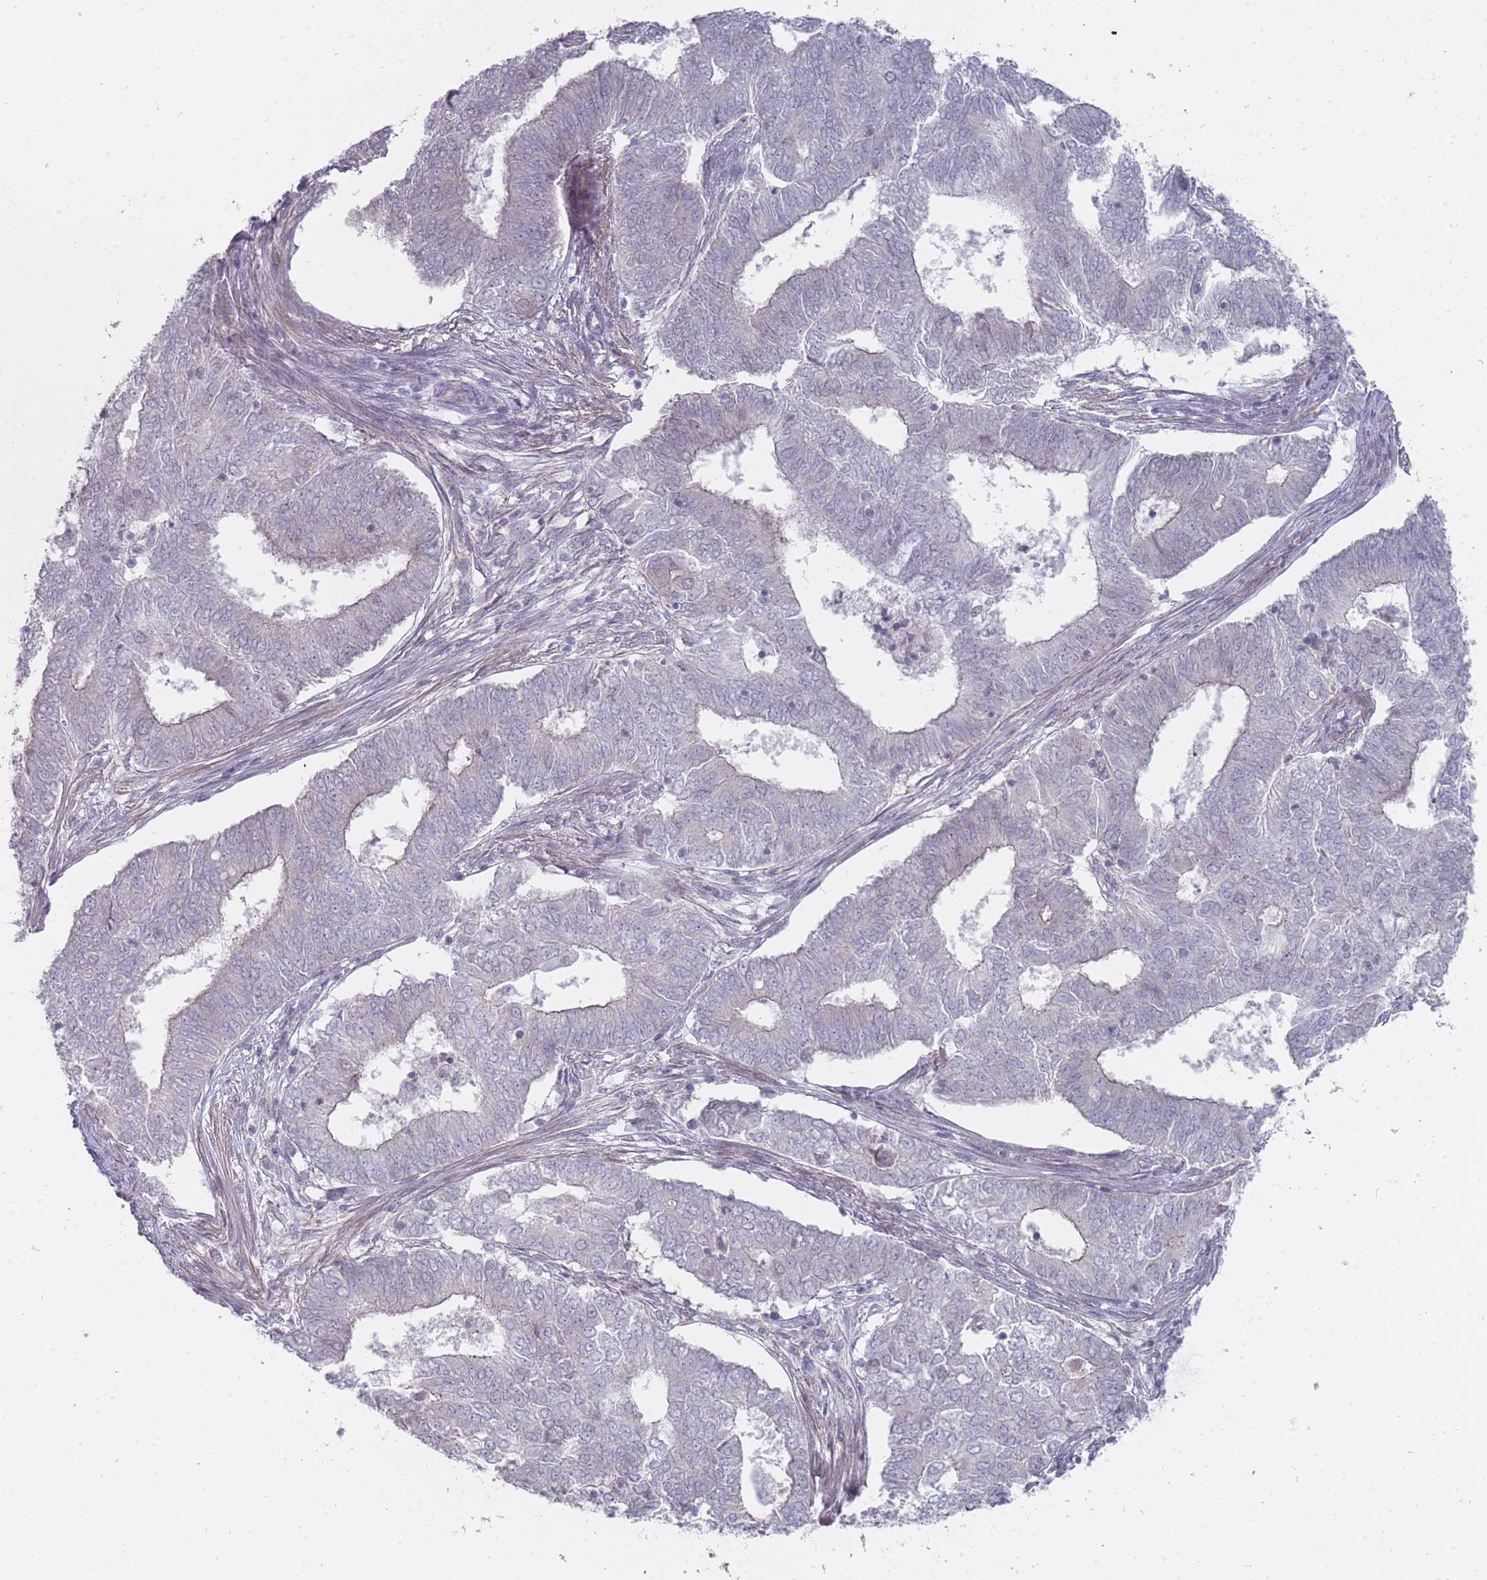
{"staining": {"intensity": "negative", "quantity": "none", "location": "none"}, "tissue": "endometrial cancer", "cell_type": "Tumor cells", "image_type": "cancer", "snomed": [{"axis": "morphology", "description": "Adenocarcinoma, NOS"}, {"axis": "topography", "description": "Endometrium"}], "caption": "High magnification brightfield microscopy of adenocarcinoma (endometrial) stained with DAB (brown) and counterstained with hematoxylin (blue): tumor cells show no significant staining.", "gene": "PCDH12", "patient": {"sex": "female", "age": 62}}